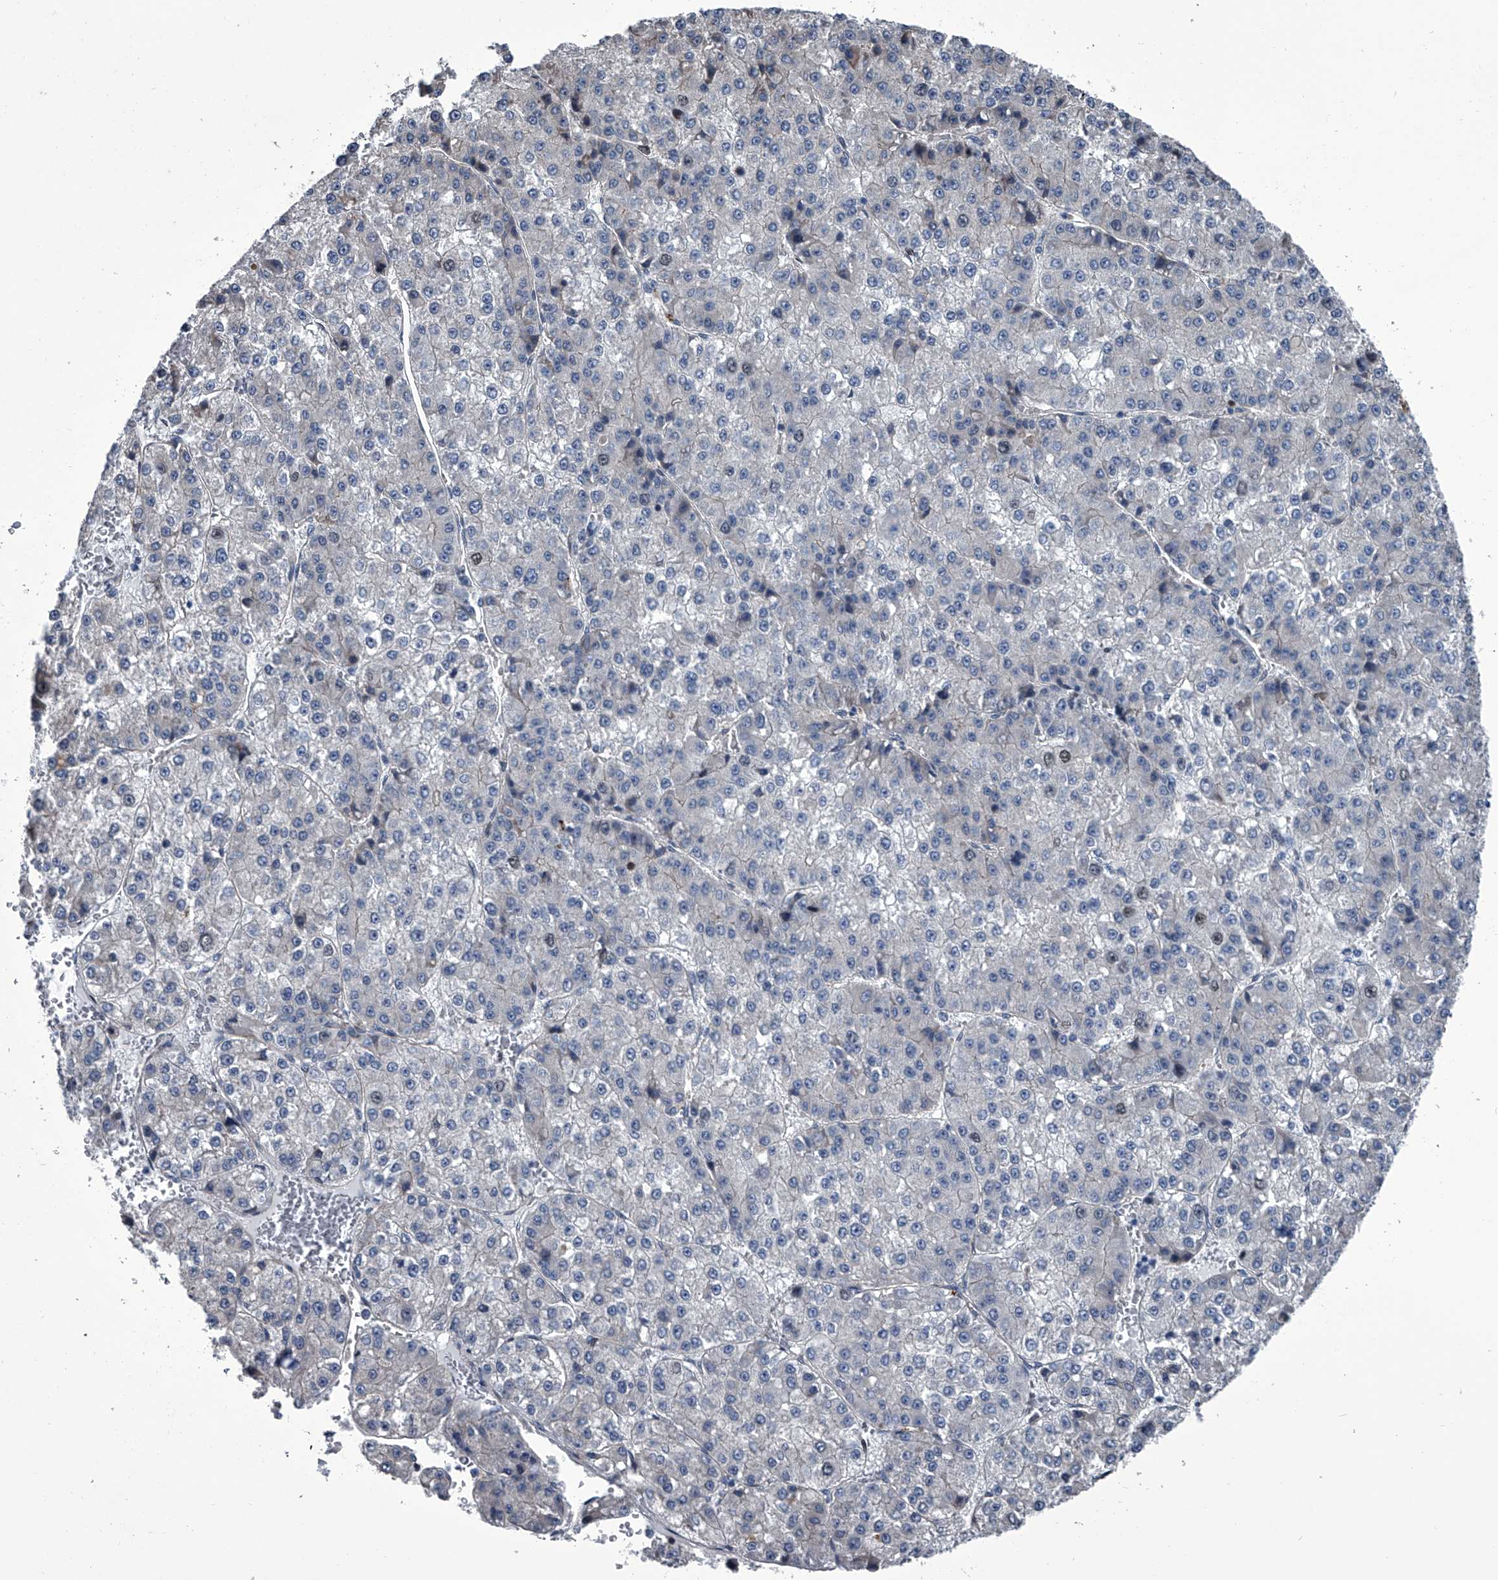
{"staining": {"intensity": "negative", "quantity": "none", "location": "none"}, "tissue": "liver cancer", "cell_type": "Tumor cells", "image_type": "cancer", "snomed": [{"axis": "morphology", "description": "Carcinoma, Hepatocellular, NOS"}, {"axis": "topography", "description": "Liver"}], "caption": "Immunohistochemistry (IHC) micrograph of neoplastic tissue: human liver hepatocellular carcinoma stained with DAB (3,3'-diaminobenzidine) reveals no significant protein staining in tumor cells. (Brightfield microscopy of DAB (3,3'-diaminobenzidine) IHC at high magnification).", "gene": "ABCG1", "patient": {"sex": "female", "age": 73}}